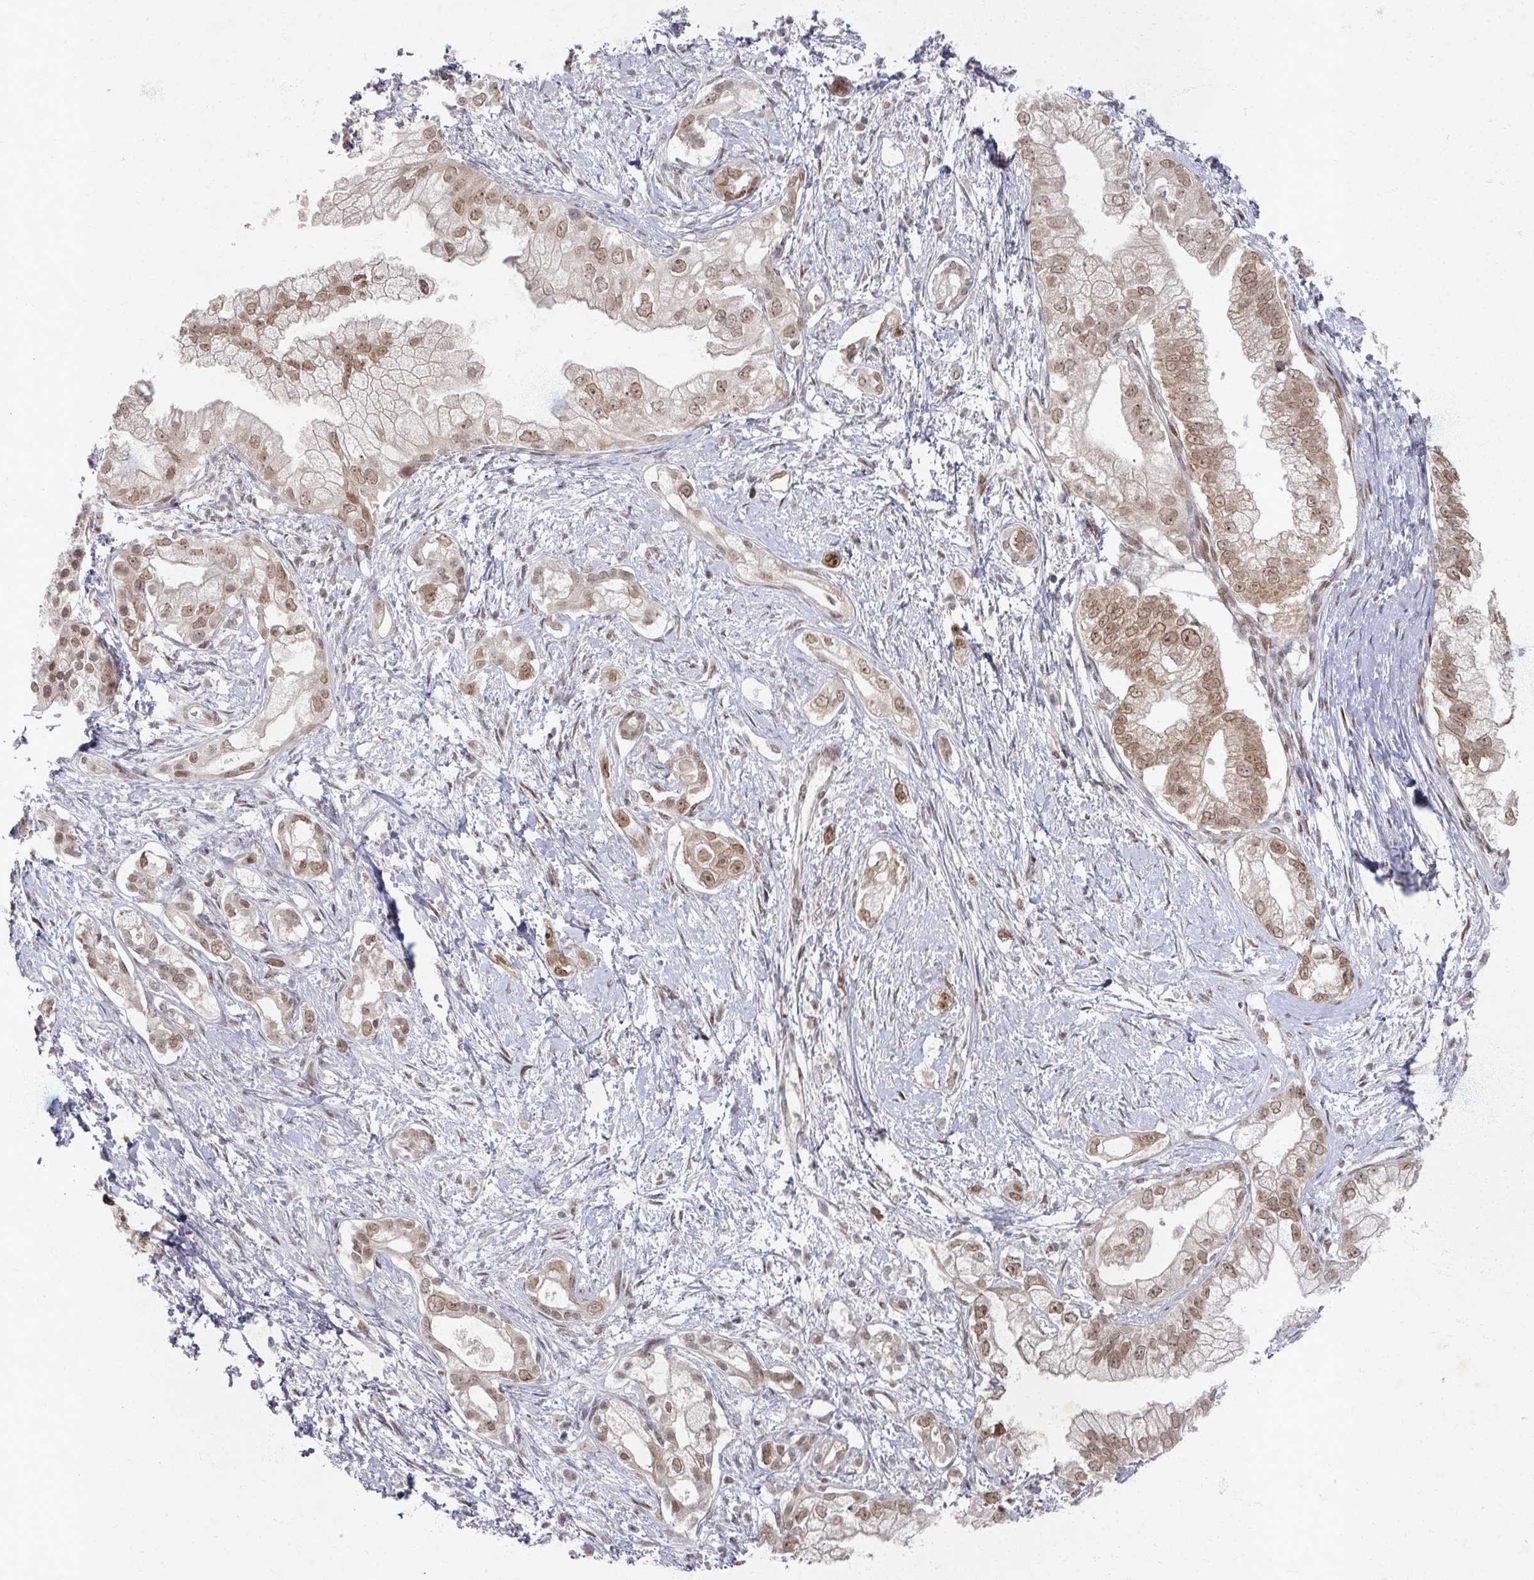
{"staining": {"intensity": "moderate", "quantity": ">75%", "location": "nuclear"}, "tissue": "pancreatic cancer", "cell_type": "Tumor cells", "image_type": "cancer", "snomed": [{"axis": "morphology", "description": "Adenocarcinoma, NOS"}, {"axis": "topography", "description": "Pancreas"}], "caption": "Protein expression analysis of human pancreatic cancer reveals moderate nuclear staining in about >75% of tumor cells.", "gene": "PSKH1", "patient": {"sex": "male", "age": 70}}